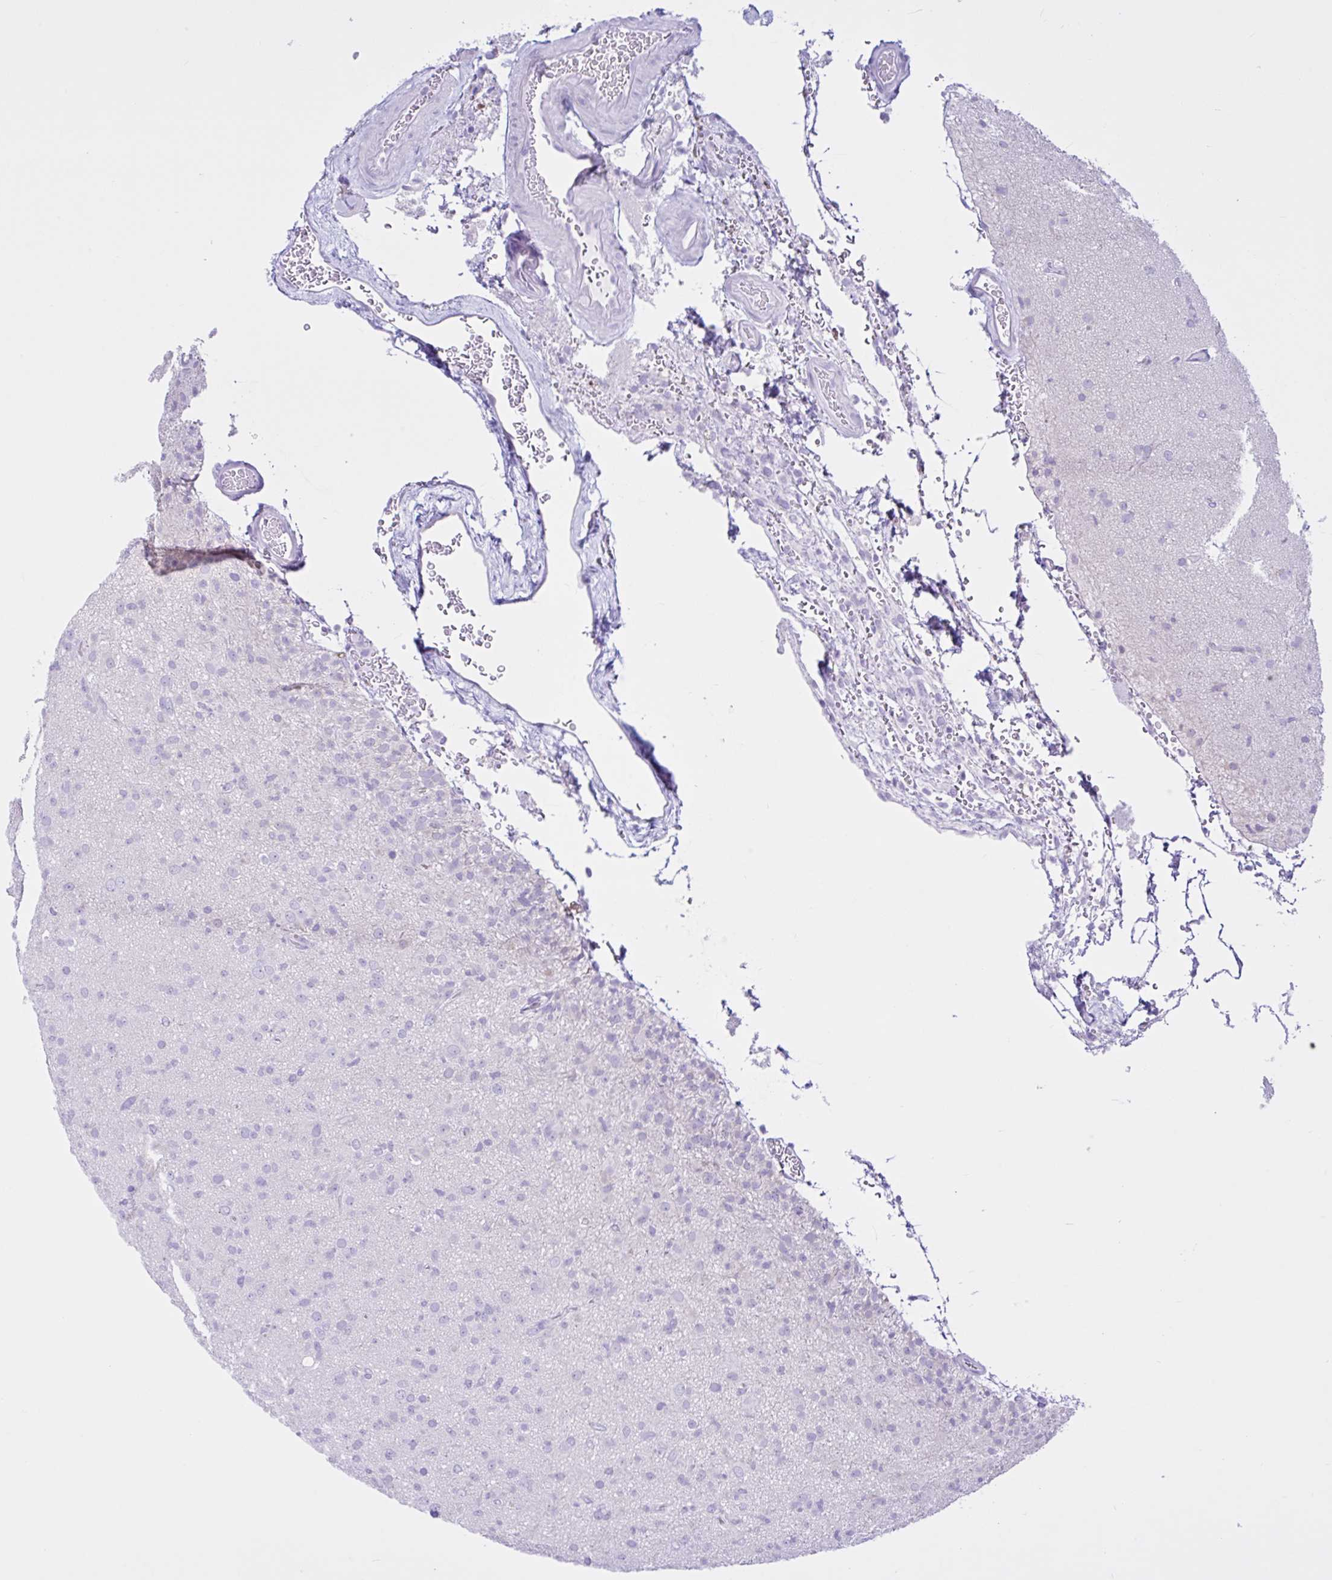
{"staining": {"intensity": "negative", "quantity": "none", "location": "none"}, "tissue": "glioma", "cell_type": "Tumor cells", "image_type": "cancer", "snomed": [{"axis": "morphology", "description": "Glioma, malignant, Low grade"}, {"axis": "topography", "description": "Brain"}], "caption": "This is an immunohistochemistry histopathology image of malignant glioma (low-grade). There is no positivity in tumor cells.", "gene": "CYP19A1", "patient": {"sex": "male", "age": 65}}